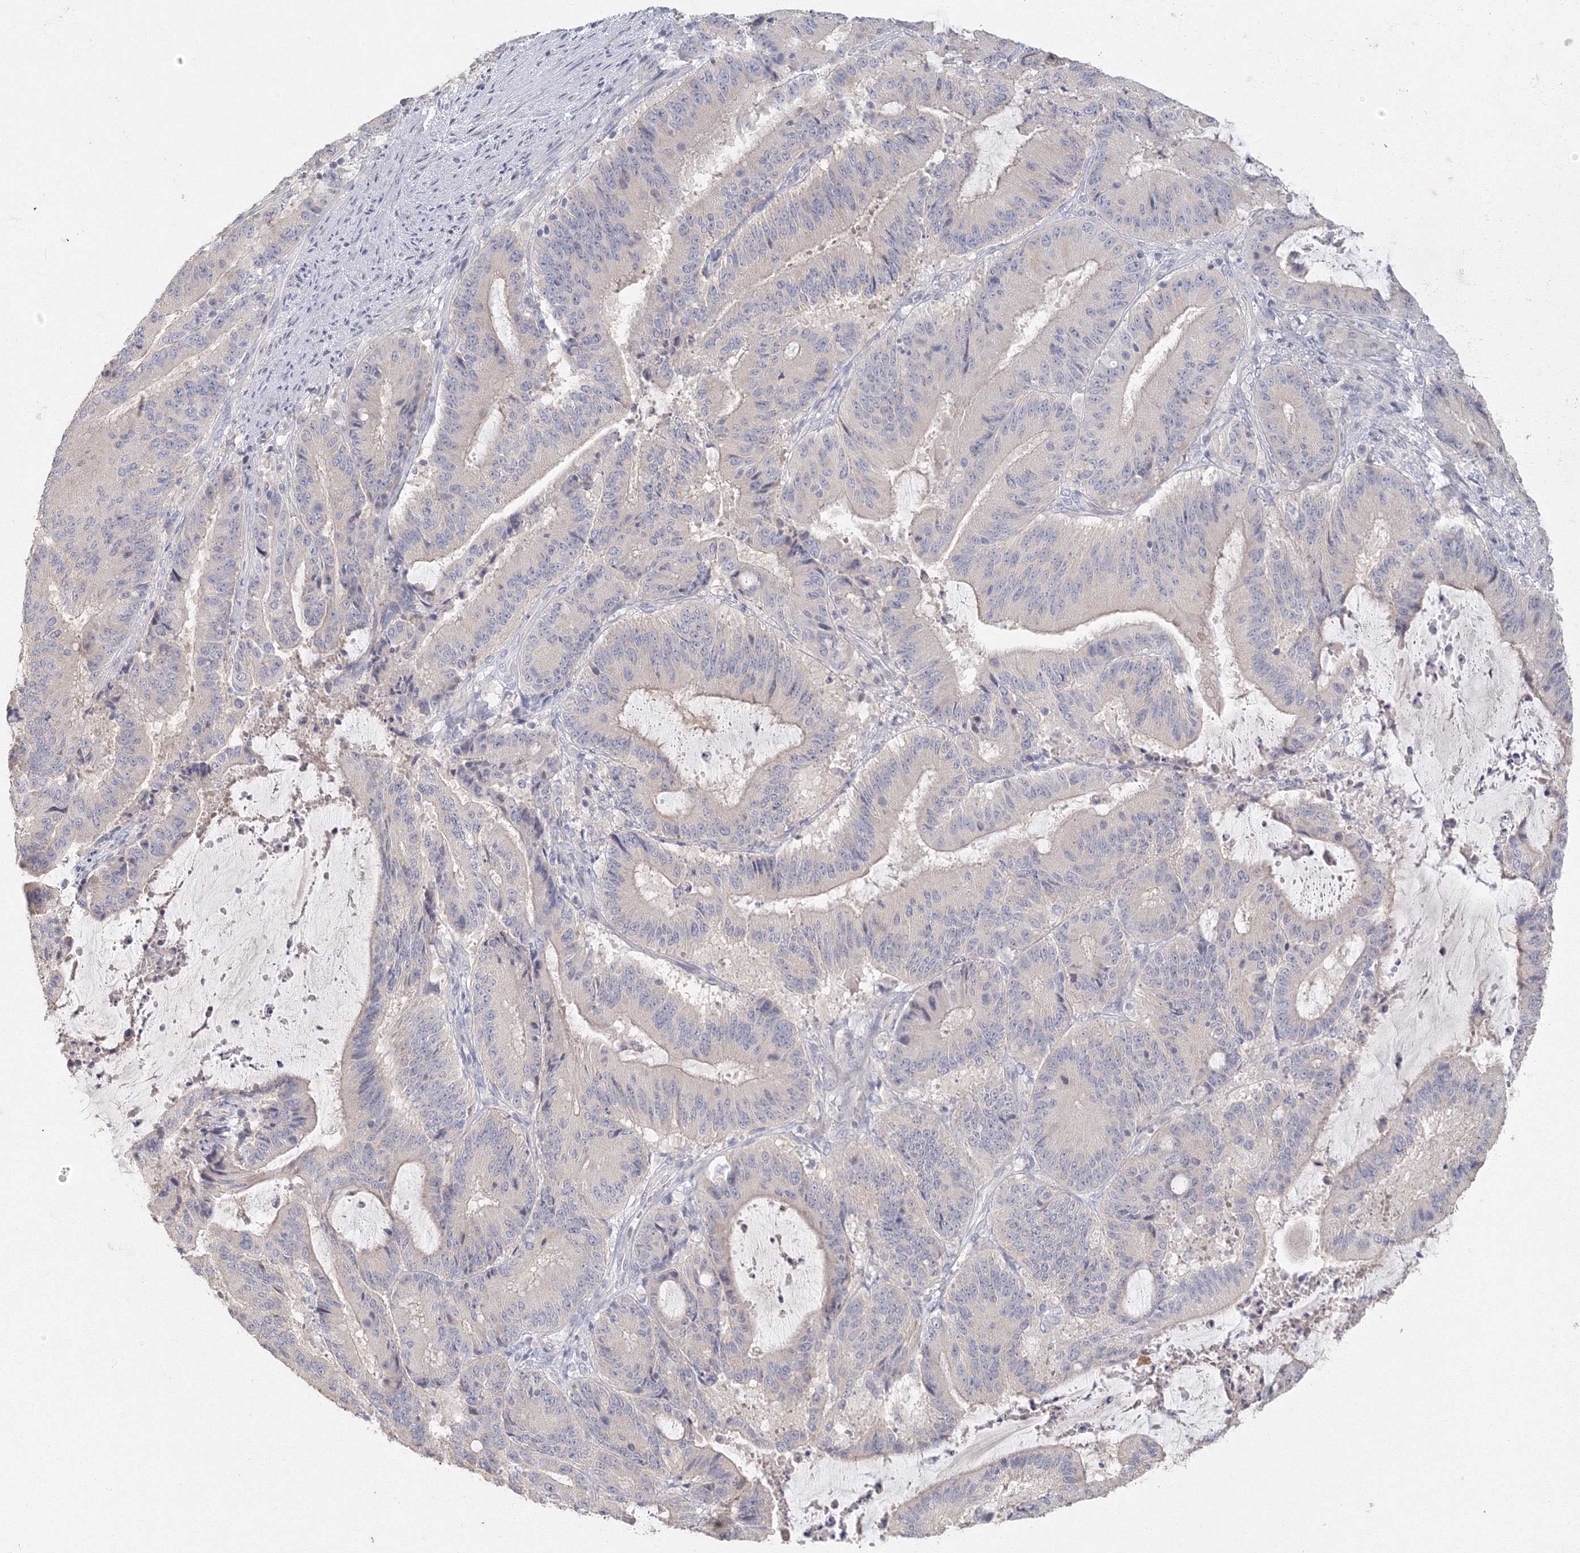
{"staining": {"intensity": "negative", "quantity": "none", "location": "none"}, "tissue": "liver cancer", "cell_type": "Tumor cells", "image_type": "cancer", "snomed": [{"axis": "morphology", "description": "Normal tissue, NOS"}, {"axis": "morphology", "description": "Cholangiocarcinoma"}, {"axis": "topography", "description": "Liver"}, {"axis": "topography", "description": "Peripheral nerve tissue"}], "caption": "Tumor cells are negative for brown protein staining in liver cancer. (Stains: DAB (3,3'-diaminobenzidine) immunohistochemistry (IHC) with hematoxylin counter stain, Microscopy: brightfield microscopy at high magnification).", "gene": "TACC2", "patient": {"sex": "female", "age": 73}}